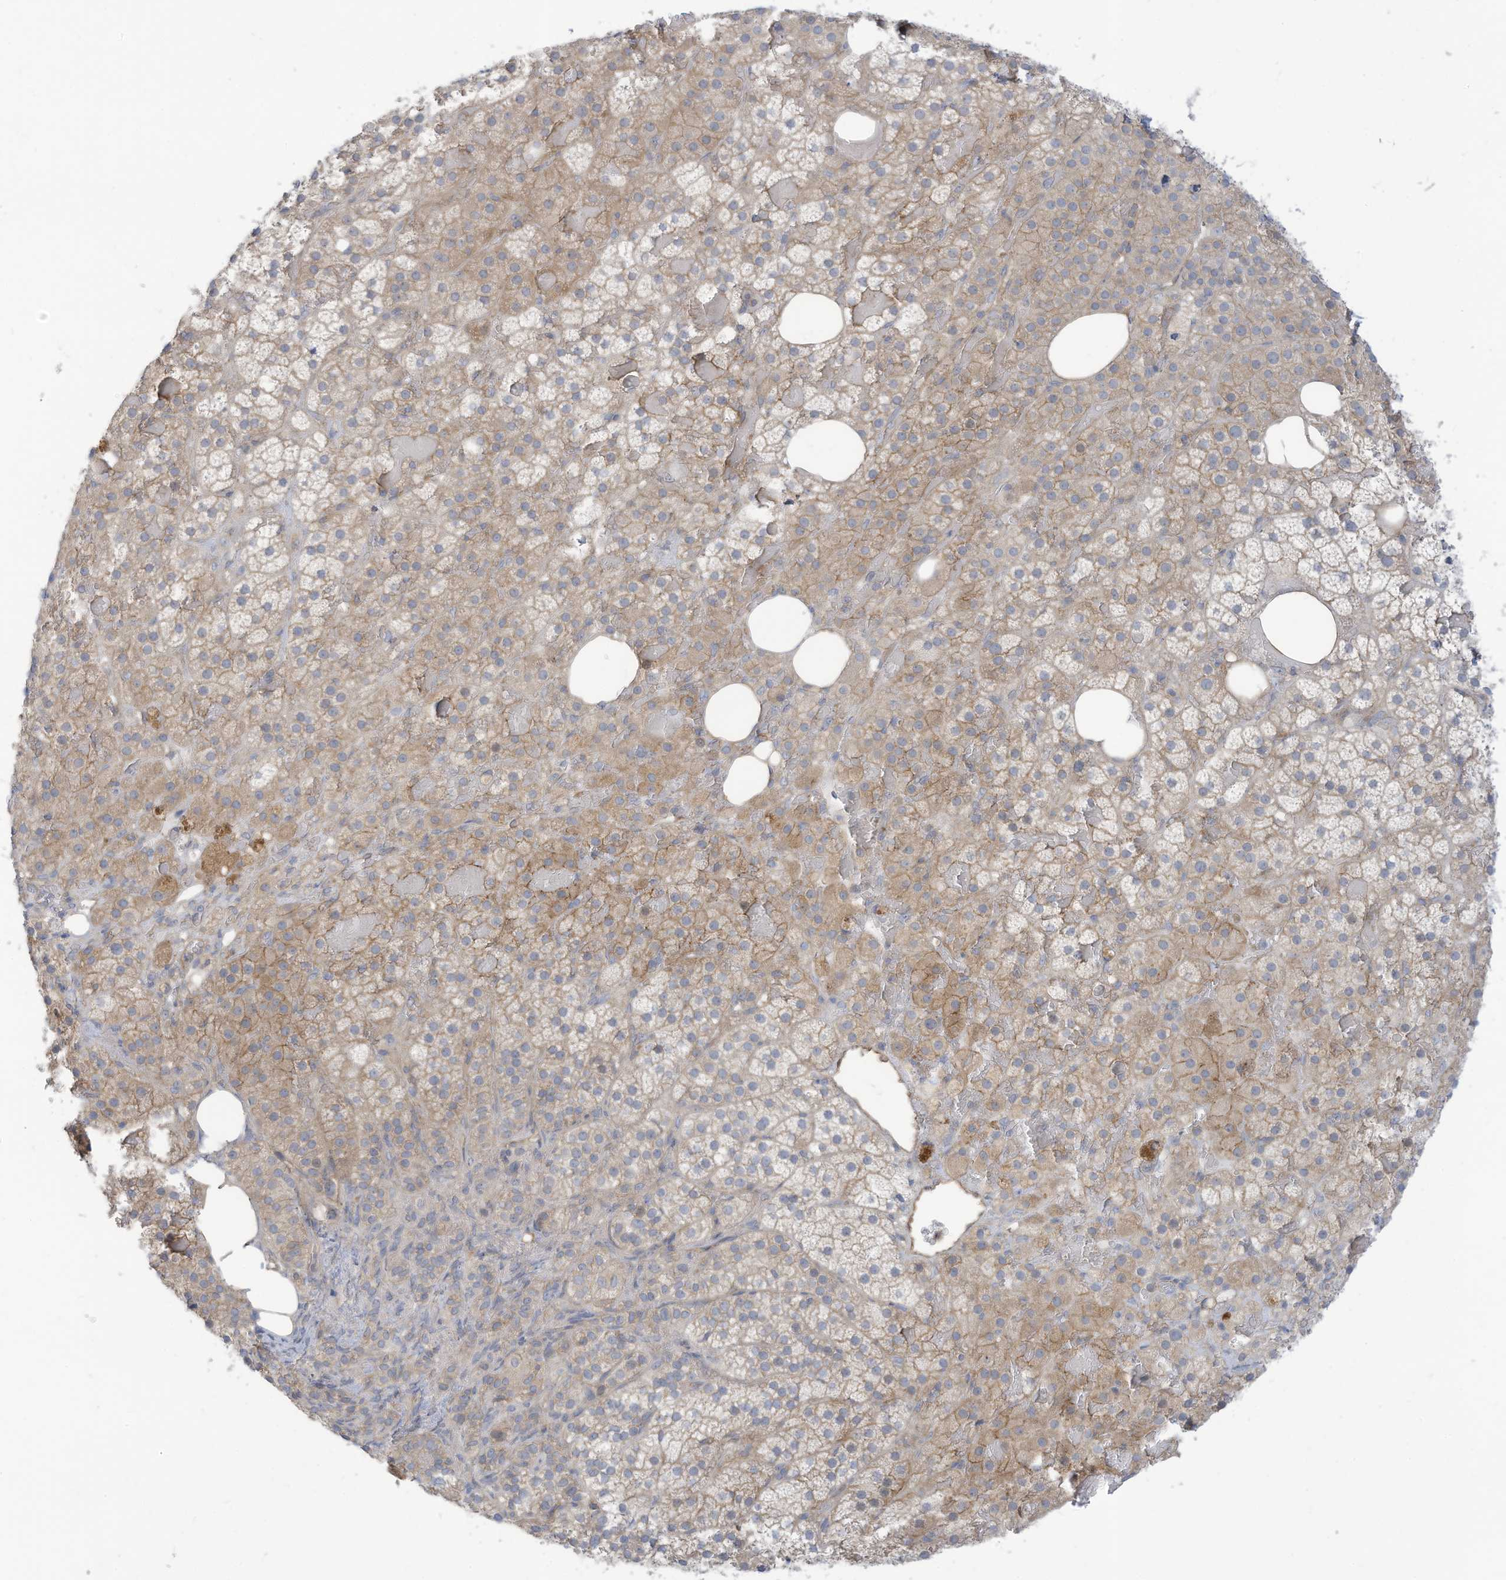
{"staining": {"intensity": "moderate", "quantity": "25%-75%", "location": "cytoplasmic/membranous"}, "tissue": "adrenal gland", "cell_type": "Glandular cells", "image_type": "normal", "snomed": [{"axis": "morphology", "description": "Normal tissue, NOS"}, {"axis": "topography", "description": "Adrenal gland"}], "caption": "Adrenal gland stained for a protein reveals moderate cytoplasmic/membranous positivity in glandular cells. (DAB IHC, brown staining for protein, blue staining for nuclei).", "gene": "ADAT2", "patient": {"sex": "female", "age": 59}}